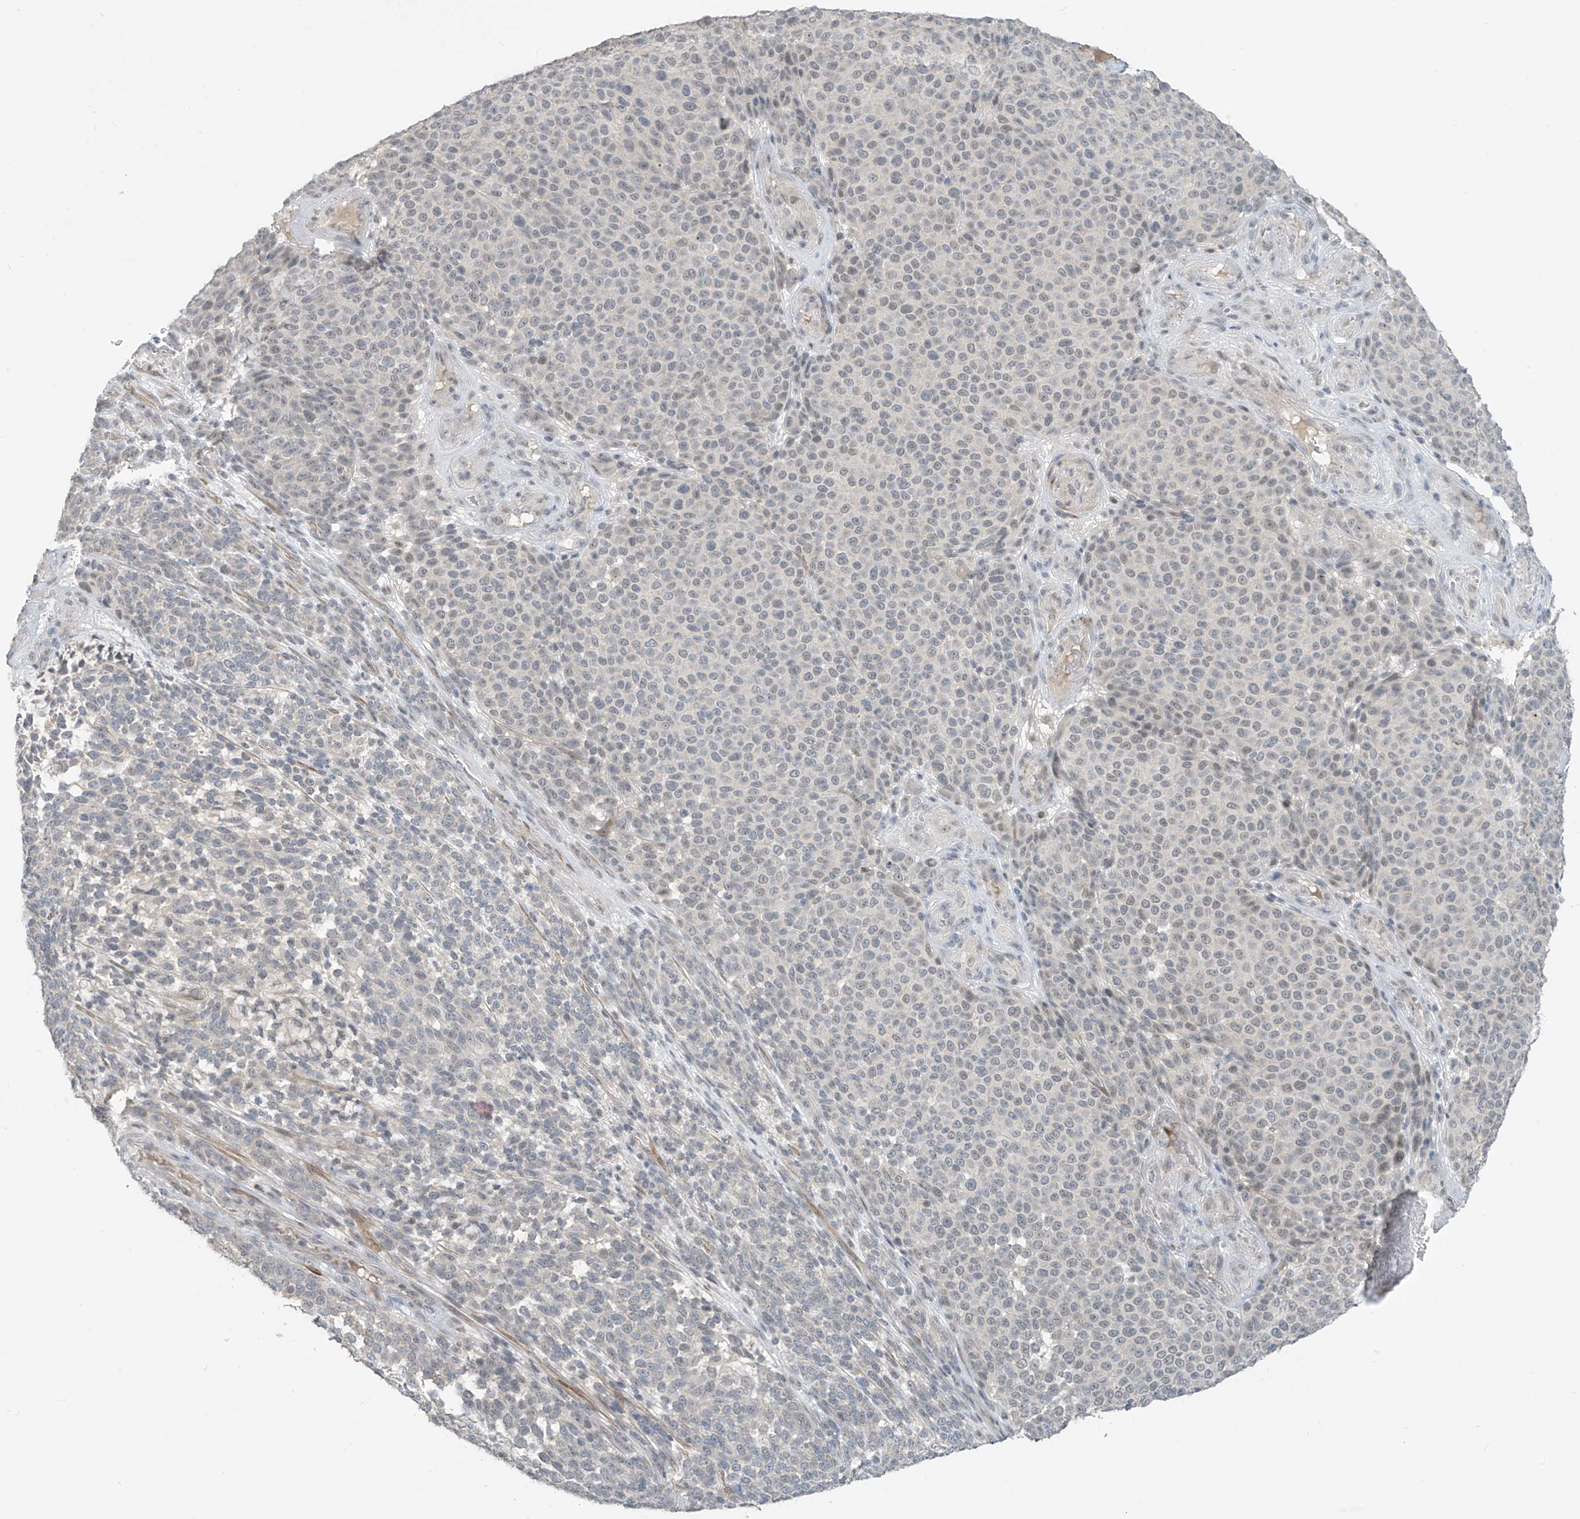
{"staining": {"intensity": "negative", "quantity": "none", "location": "none"}, "tissue": "melanoma", "cell_type": "Tumor cells", "image_type": "cancer", "snomed": [{"axis": "morphology", "description": "Malignant melanoma, NOS"}, {"axis": "topography", "description": "Skin"}], "caption": "Melanoma was stained to show a protein in brown. There is no significant staining in tumor cells.", "gene": "METAP1D", "patient": {"sex": "male", "age": 49}}